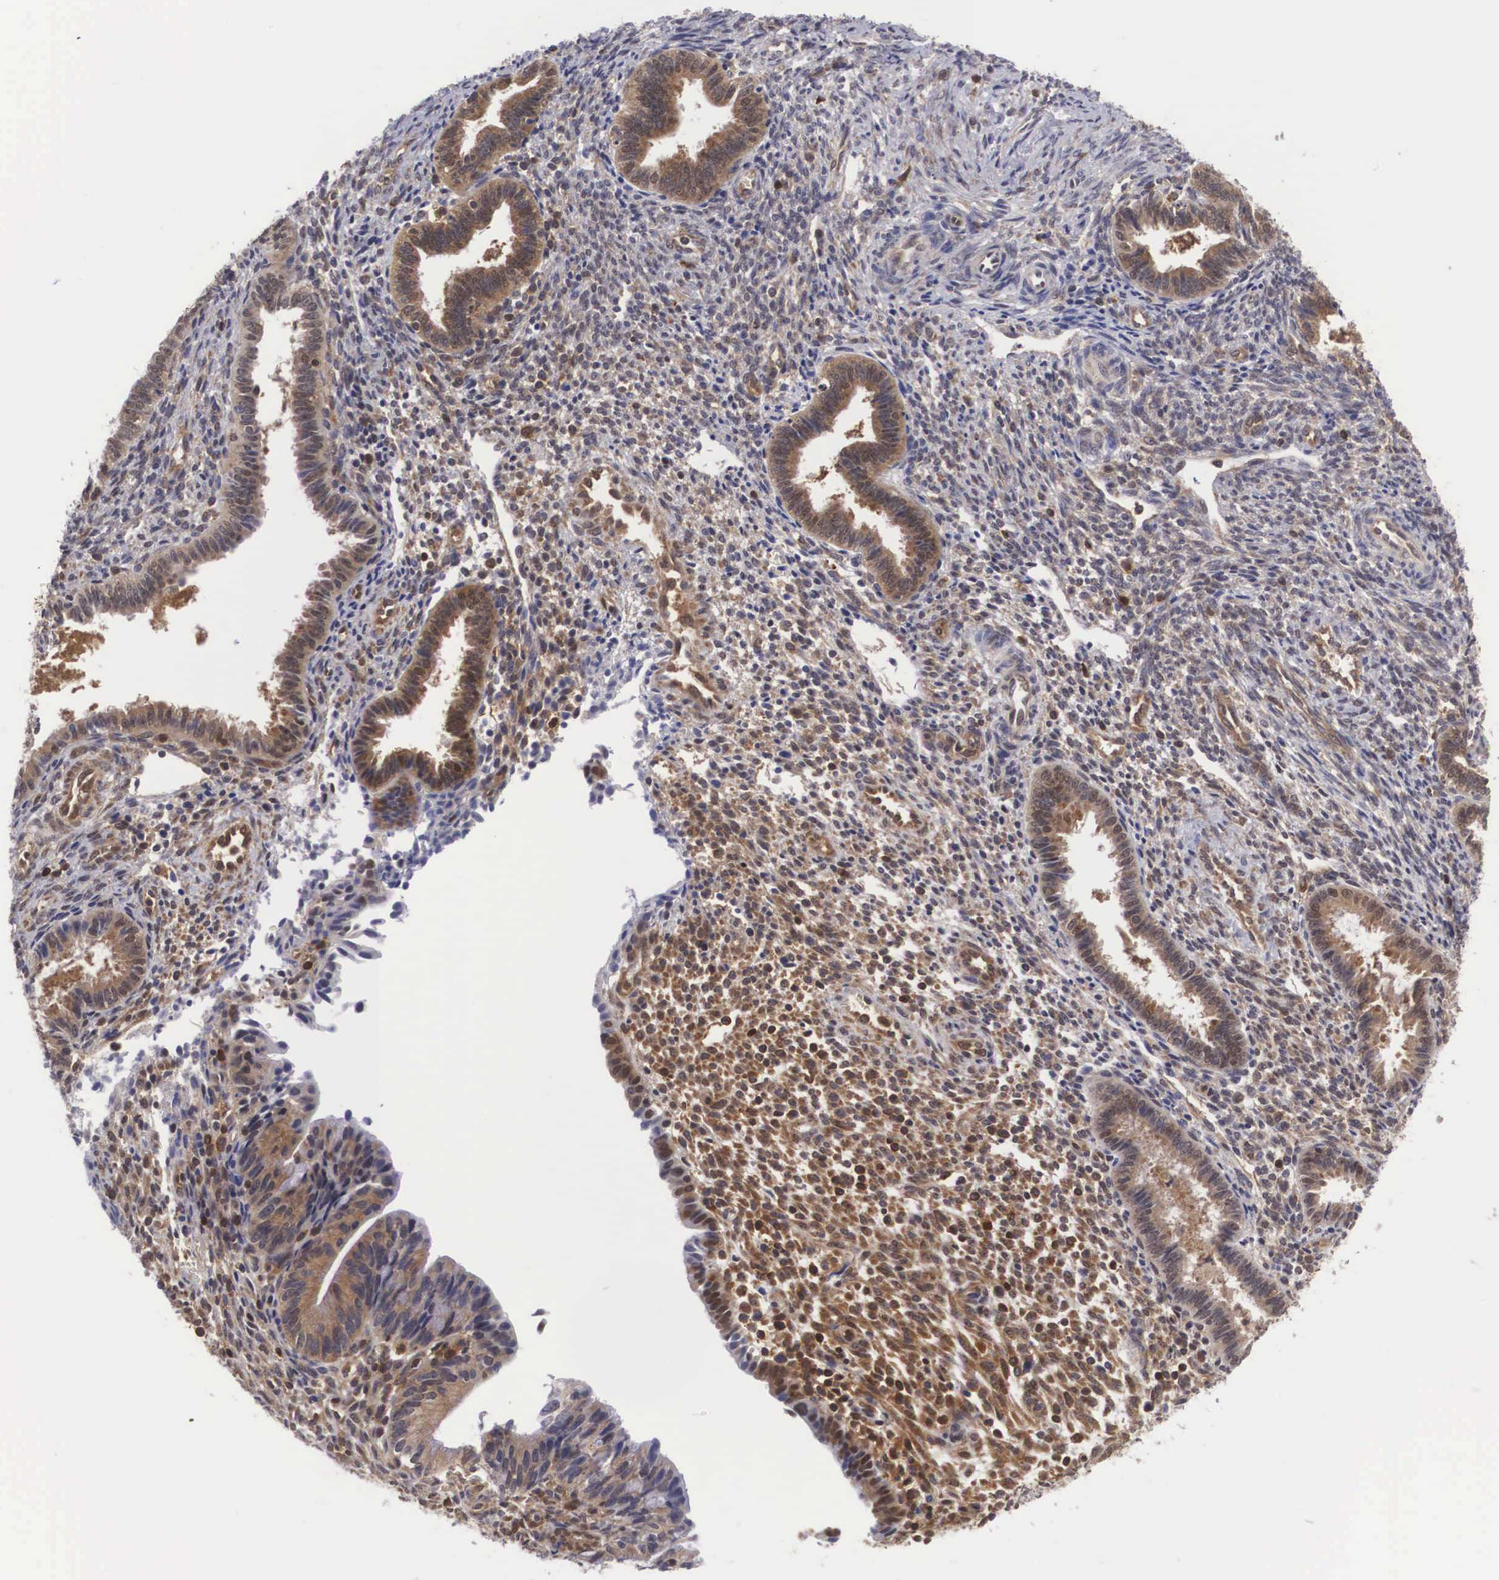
{"staining": {"intensity": "moderate", "quantity": "25%-75%", "location": "cytoplasmic/membranous,nuclear"}, "tissue": "endometrium", "cell_type": "Cells in endometrial stroma", "image_type": "normal", "snomed": [{"axis": "morphology", "description": "Normal tissue, NOS"}, {"axis": "topography", "description": "Endometrium"}], "caption": "The photomicrograph demonstrates immunohistochemical staining of normal endometrium. There is moderate cytoplasmic/membranous,nuclear expression is appreciated in about 25%-75% of cells in endometrial stroma.", "gene": "ADSL", "patient": {"sex": "female", "age": 36}}